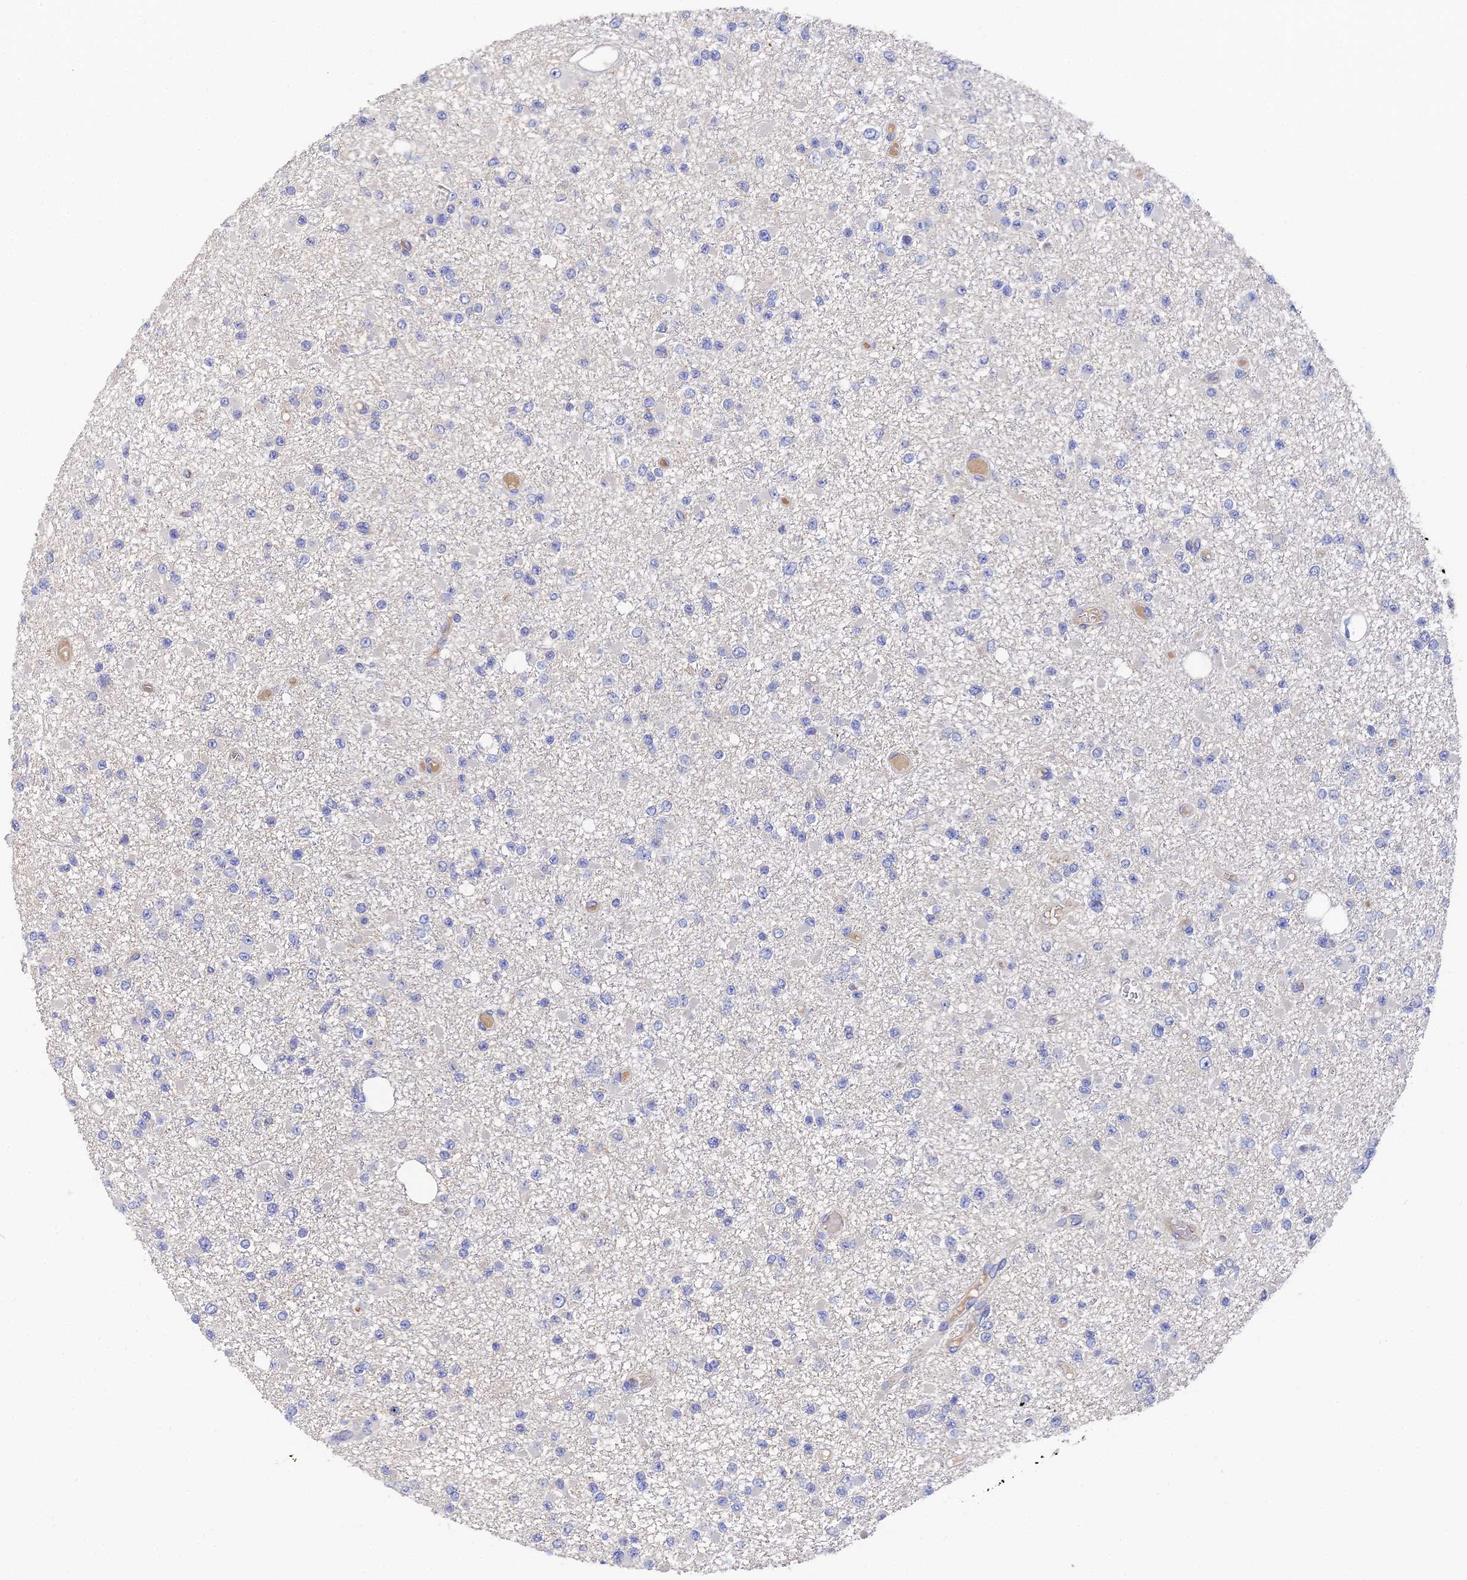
{"staining": {"intensity": "negative", "quantity": "none", "location": "none"}, "tissue": "glioma", "cell_type": "Tumor cells", "image_type": "cancer", "snomed": [{"axis": "morphology", "description": "Glioma, malignant, Low grade"}, {"axis": "topography", "description": "Brain"}], "caption": "IHC photomicrograph of neoplastic tissue: human malignant low-grade glioma stained with DAB (3,3'-diaminobenzidine) shows no significant protein expression in tumor cells.", "gene": "UBE2L3", "patient": {"sex": "female", "age": 22}}